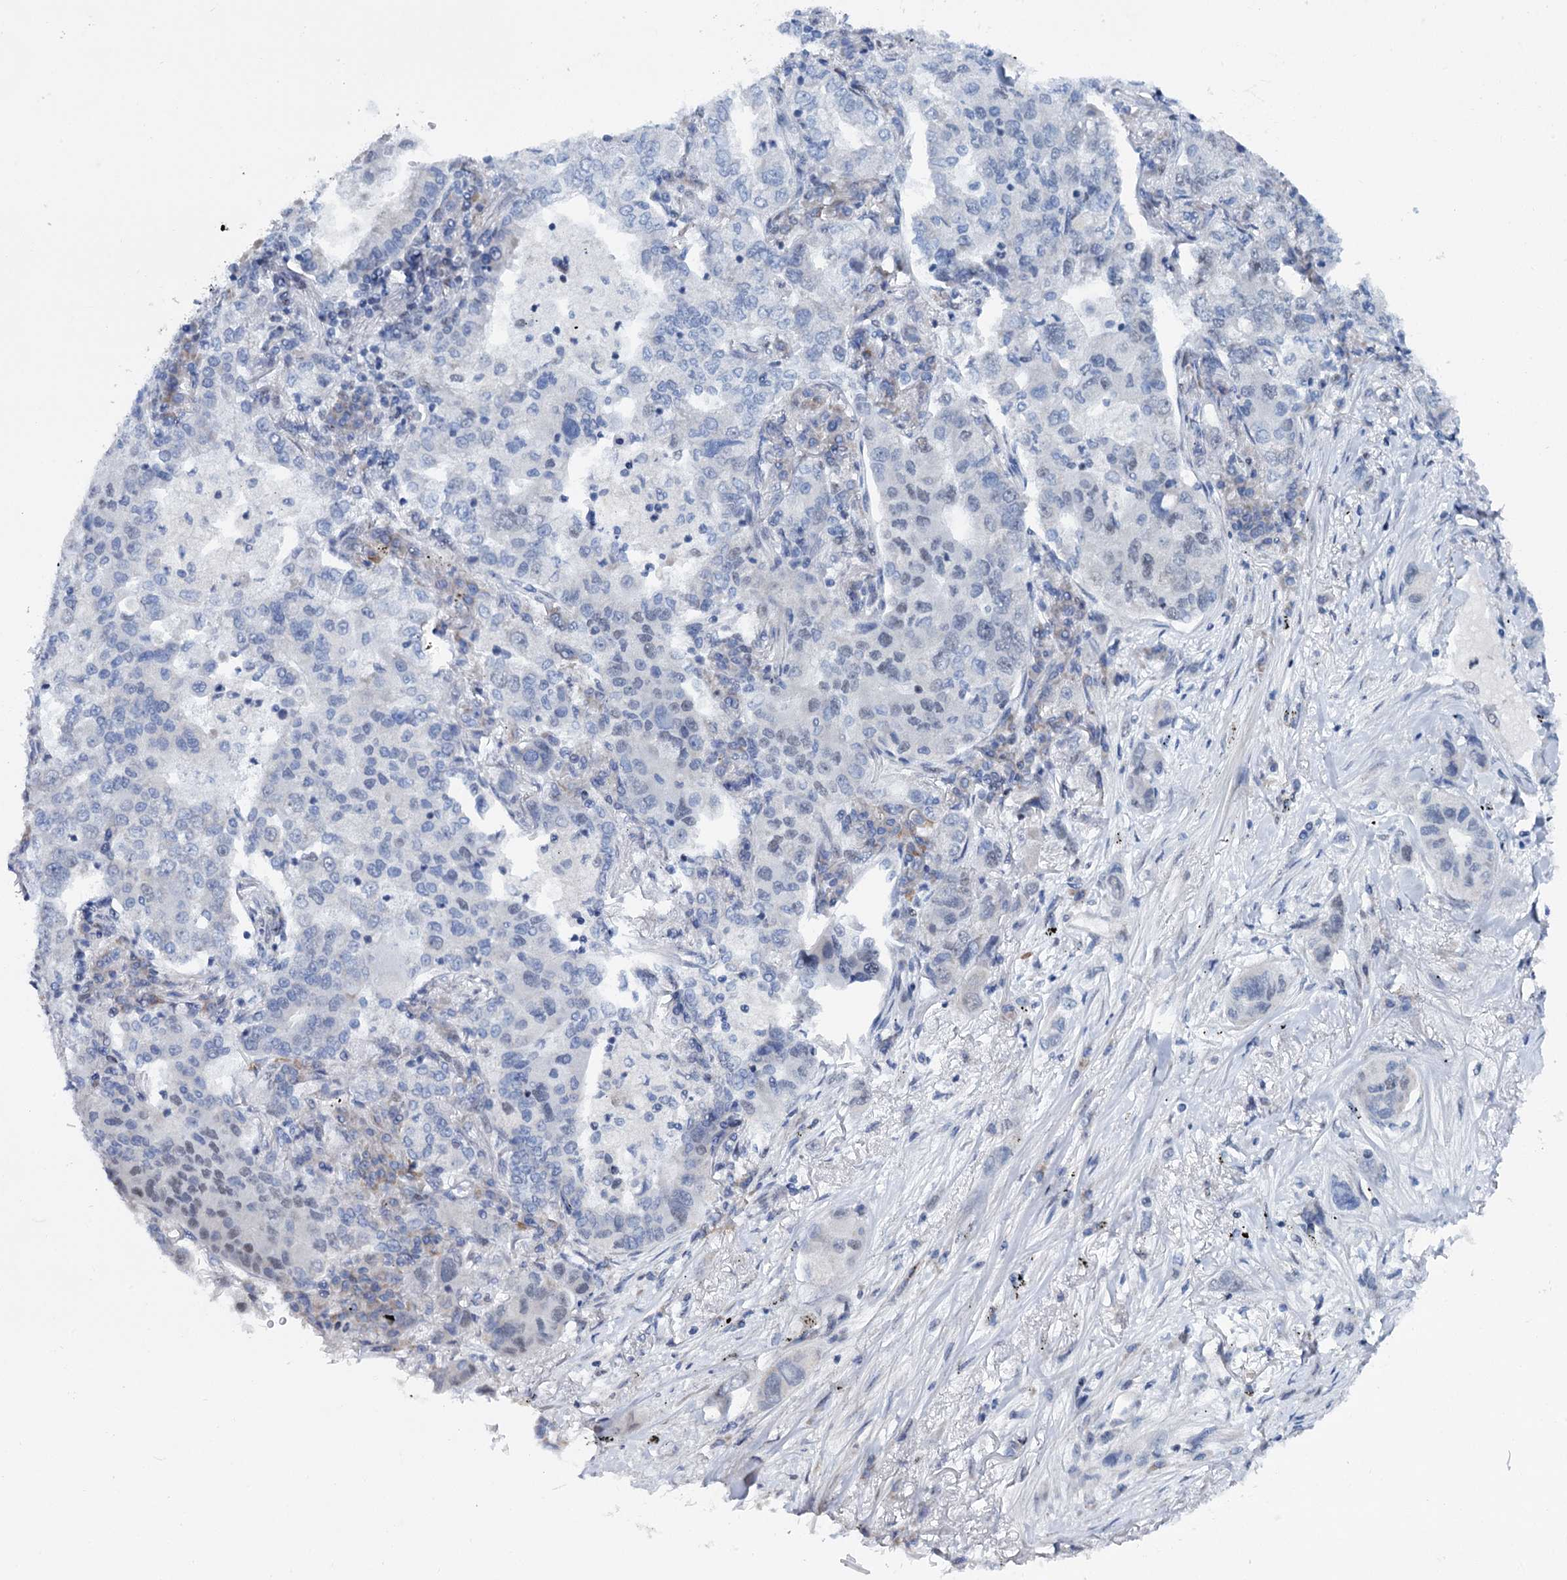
{"staining": {"intensity": "negative", "quantity": "none", "location": "none"}, "tissue": "lung cancer", "cell_type": "Tumor cells", "image_type": "cancer", "snomed": [{"axis": "morphology", "description": "Adenocarcinoma, NOS"}, {"axis": "topography", "description": "Lung"}], "caption": "Tumor cells show no significant protein staining in lung cancer (adenocarcinoma).", "gene": "SREK1", "patient": {"sex": "male", "age": 49}}